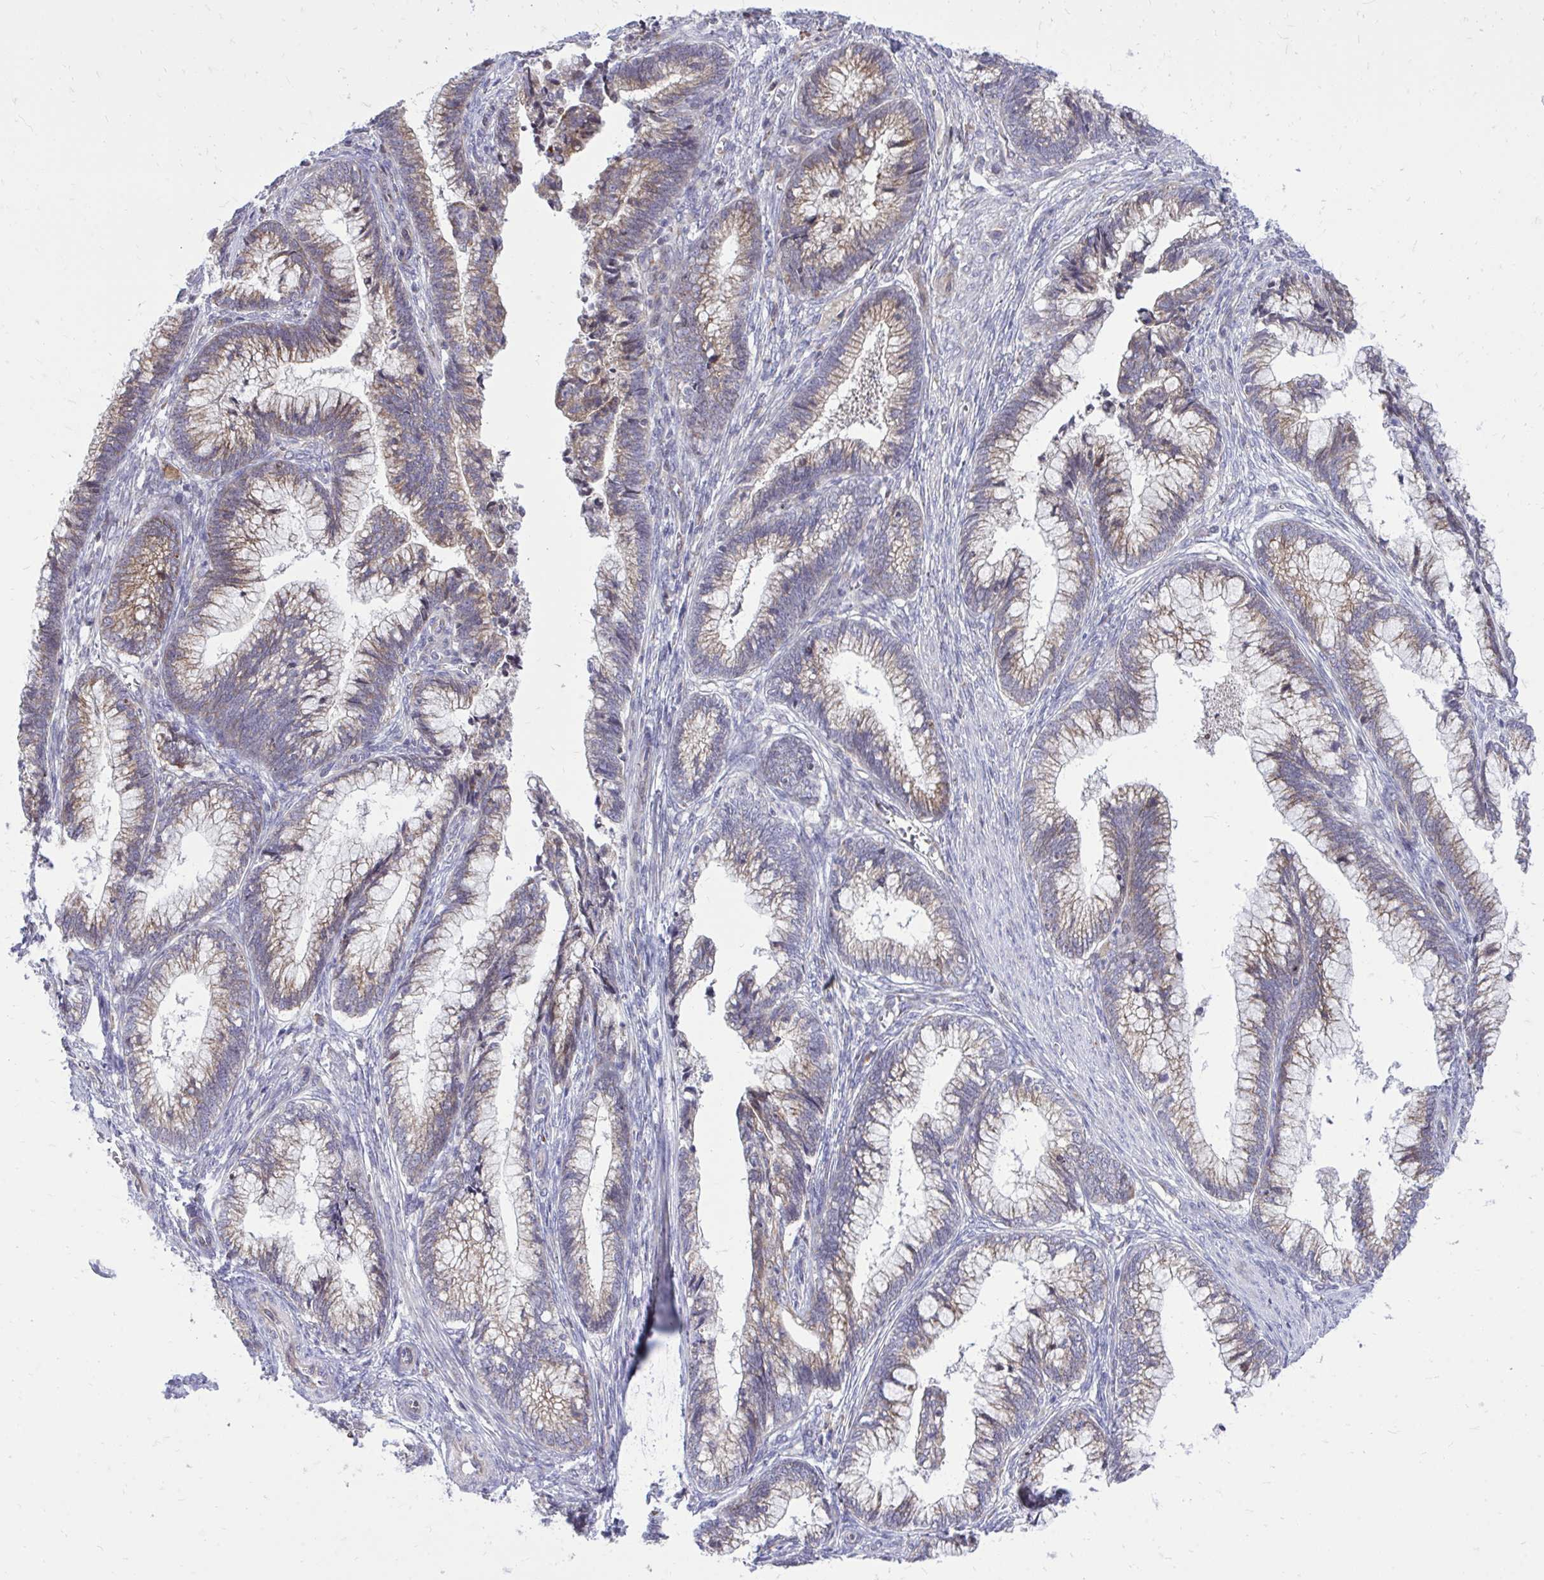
{"staining": {"intensity": "moderate", "quantity": ">75%", "location": "cytoplasmic/membranous"}, "tissue": "cervical cancer", "cell_type": "Tumor cells", "image_type": "cancer", "snomed": [{"axis": "morphology", "description": "Adenocarcinoma, NOS"}, {"axis": "topography", "description": "Cervix"}], "caption": "This photomicrograph exhibits IHC staining of human adenocarcinoma (cervical), with medium moderate cytoplasmic/membranous expression in about >75% of tumor cells.", "gene": "METTL9", "patient": {"sex": "female", "age": 44}}